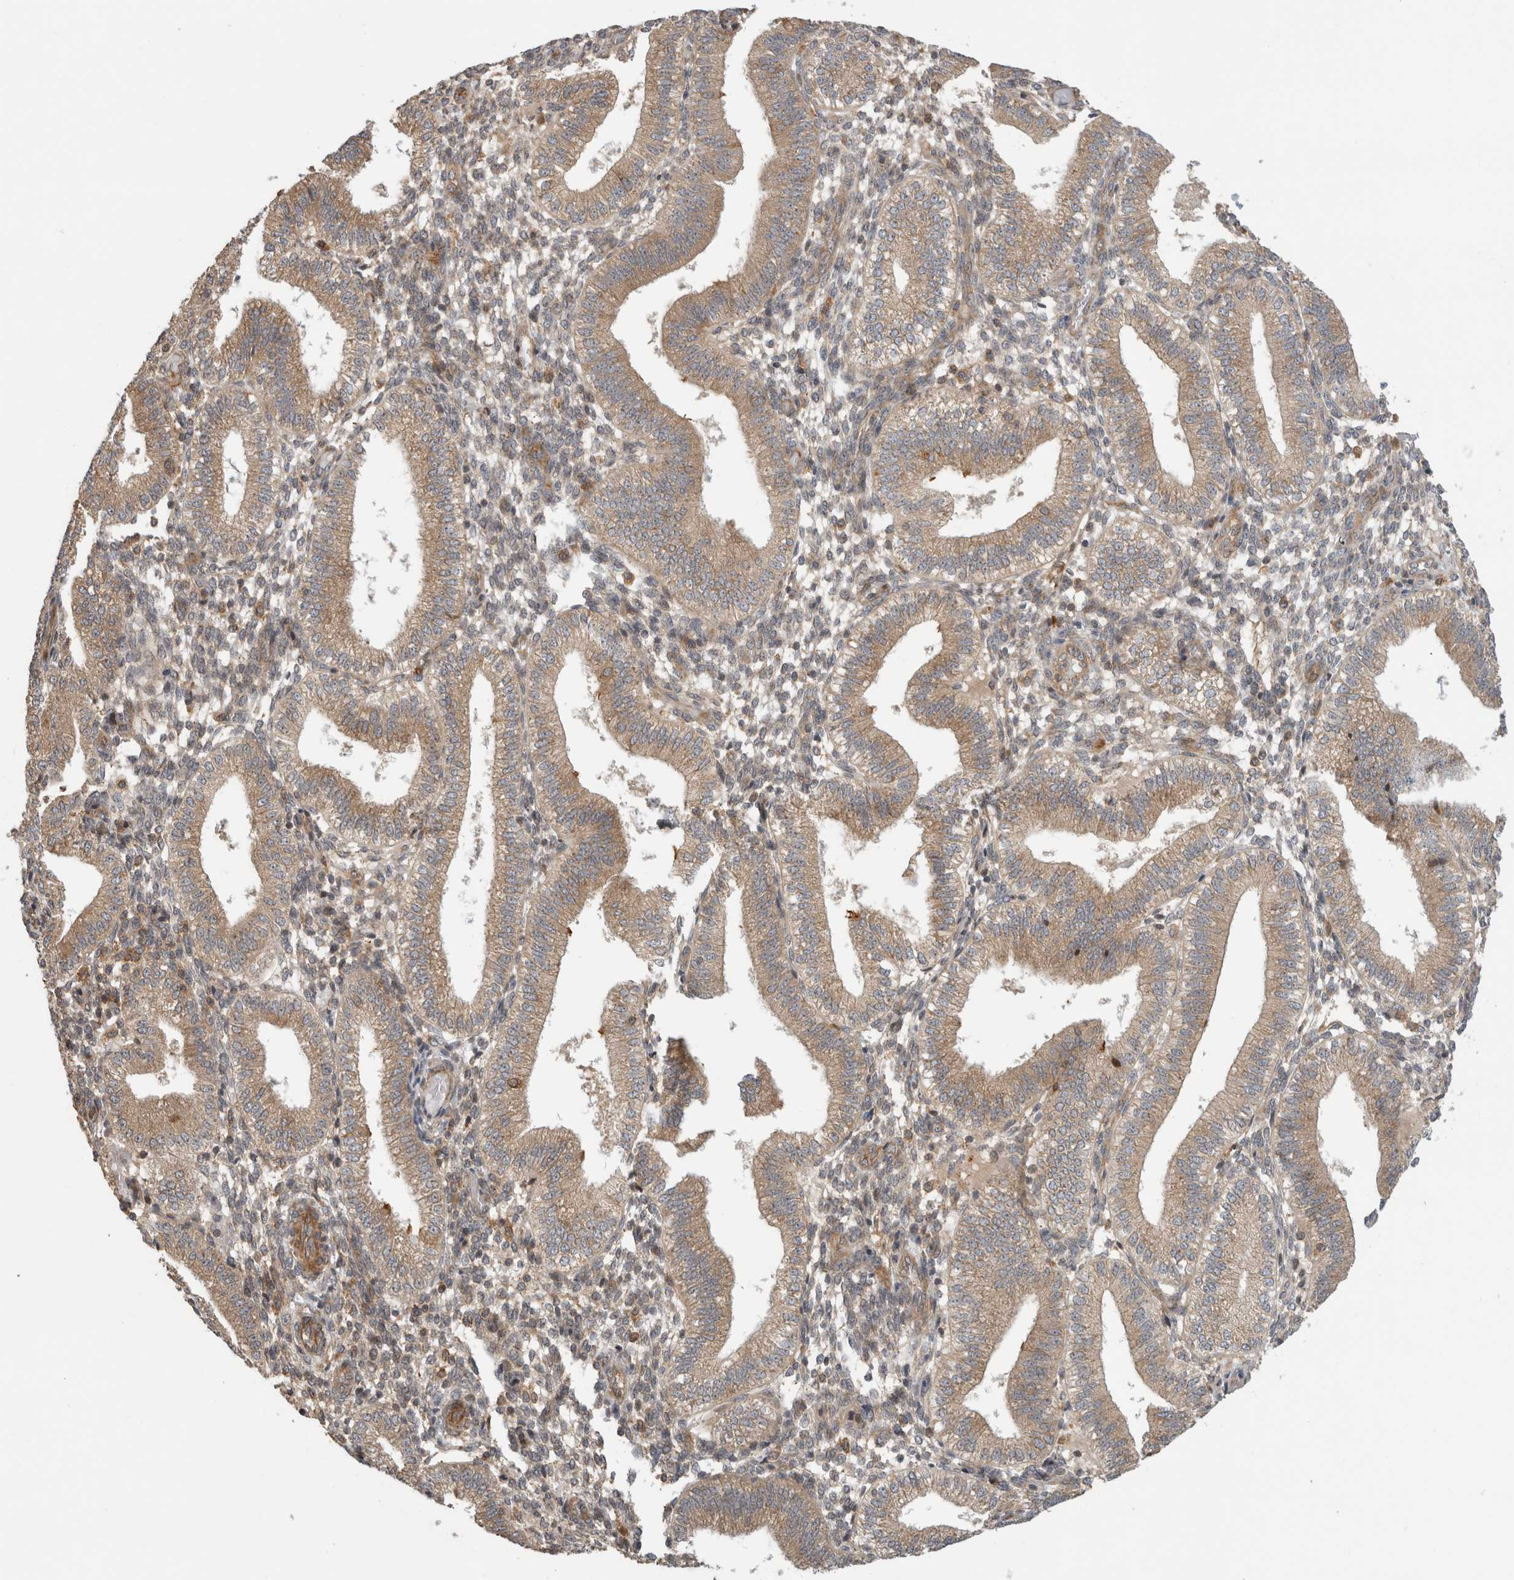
{"staining": {"intensity": "weak", "quantity": "<25%", "location": "cytoplasmic/membranous"}, "tissue": "endometrium", "cell_type": "Cells in endometrial stroma", "image_type": "normal", "snomed": [{"axis": "morphology", "description": "Normal tissue, NOS"}, {"axis": "topography", "description": "Endometrium"}], "caption": "Immunohistochemistry (IHC) of unremarkable endometrium displays no positivity in cells in endometrial stroma. (DAB (3,3'-diaminobenzidine) IHC visualized using brightfield microscopy, high magnification).", "gene": "WASF2", "patient": {"sex": "female", "age": 39}}